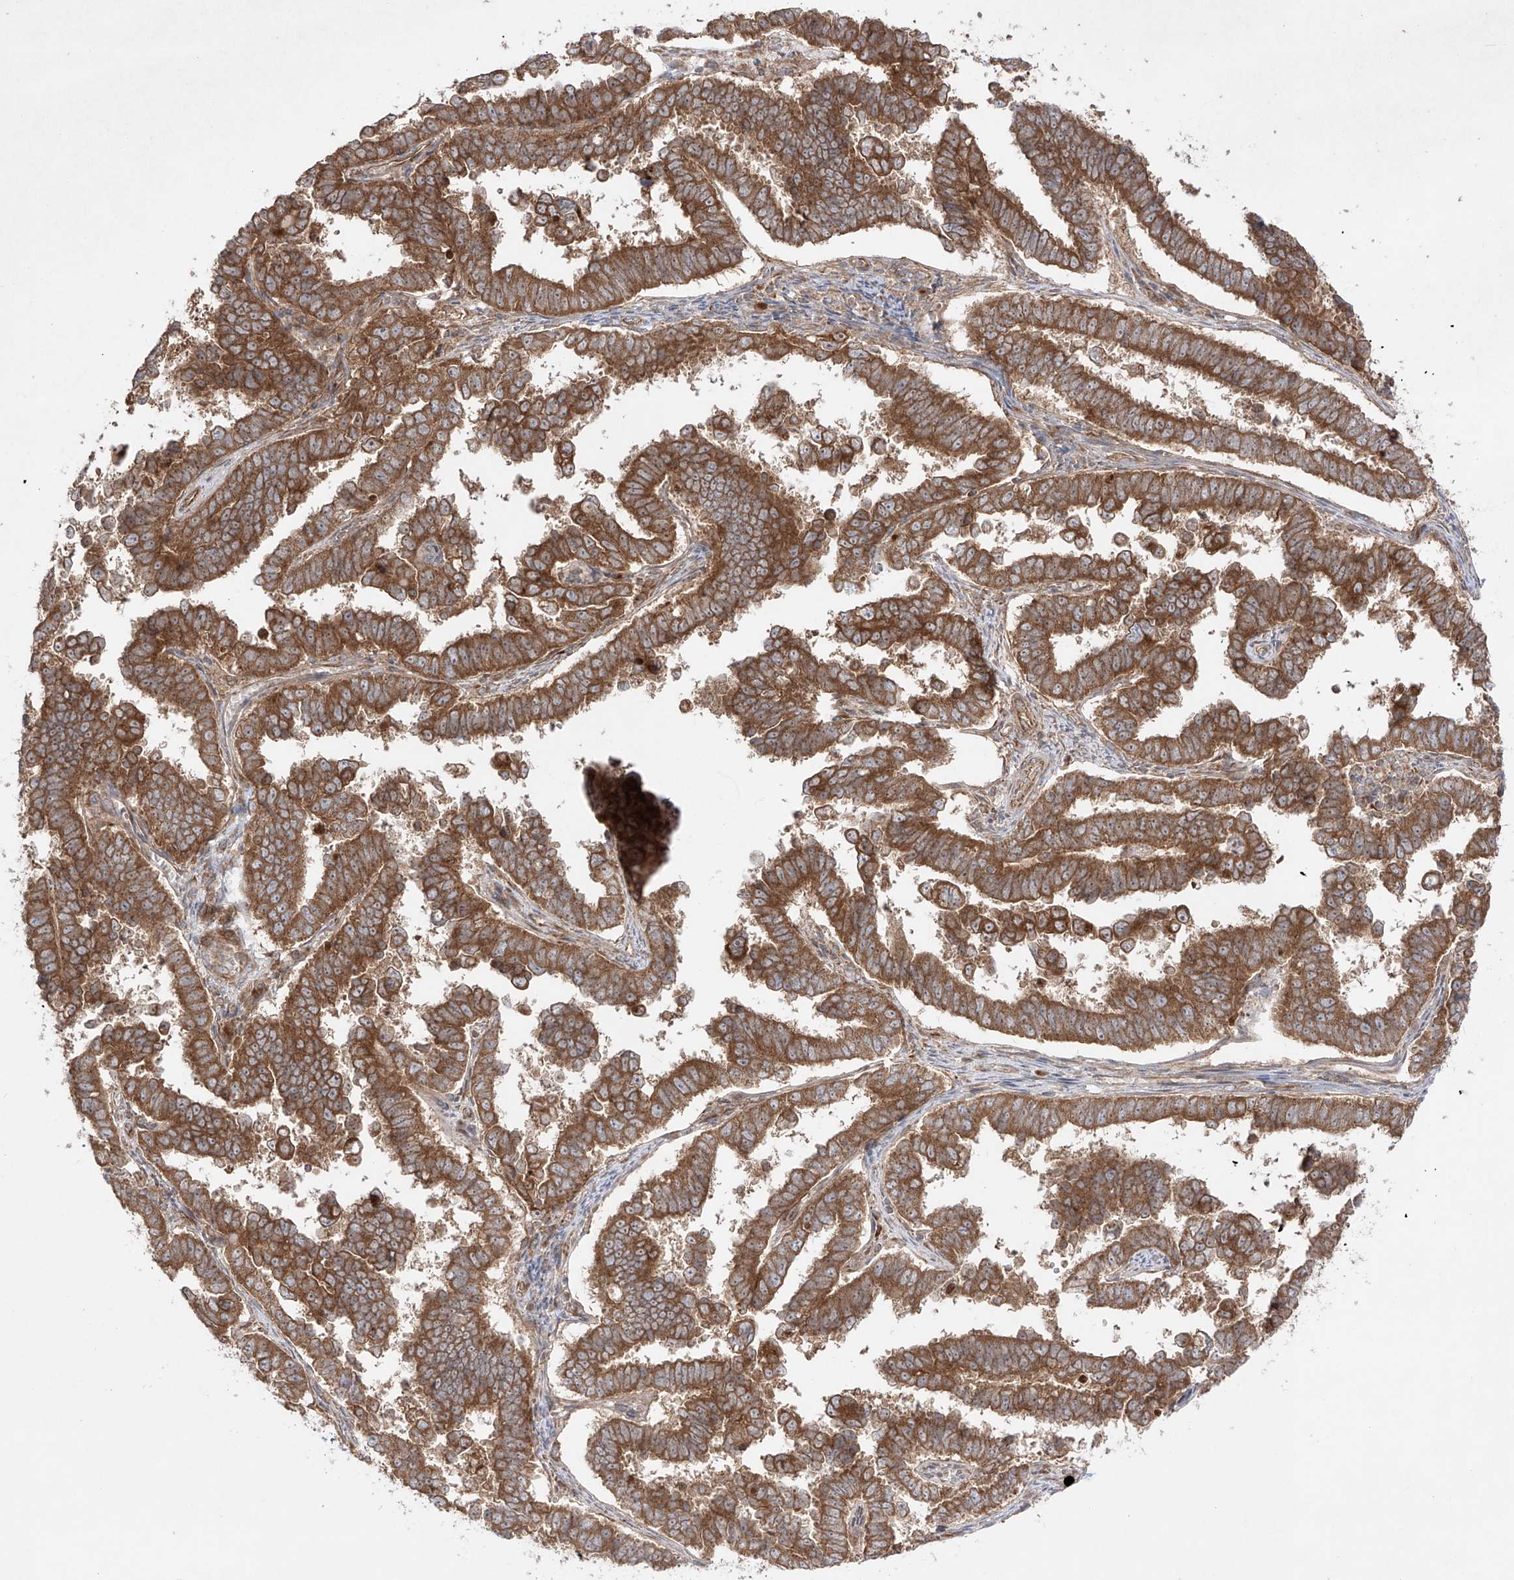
{"staining": {"intensity": "strong", "quantity": ">75%", "location": "cytoplasmic/membranous"}, "tissue": "endometrial cancer", "cell_type": "Tumor cells", "image_type": "cancer", "snomed": [{"axis": "morphology", "description": "Adenocarcinoma, NOS"}, {"axis": "topography", "description": "Endometrium"}], "caption": "Immunohistochemical staining of endometrial adenocarcinoma reveals strong cytoplasmic/membranous protein staining in about >75% of tumor cells. The staining is performed using DAB brown chromogen to label protein expression. The nuclei are counter-stained blue using hematoxylin.", "gene": "YKT6", "patient": {"sex": "female", "age": 75}}